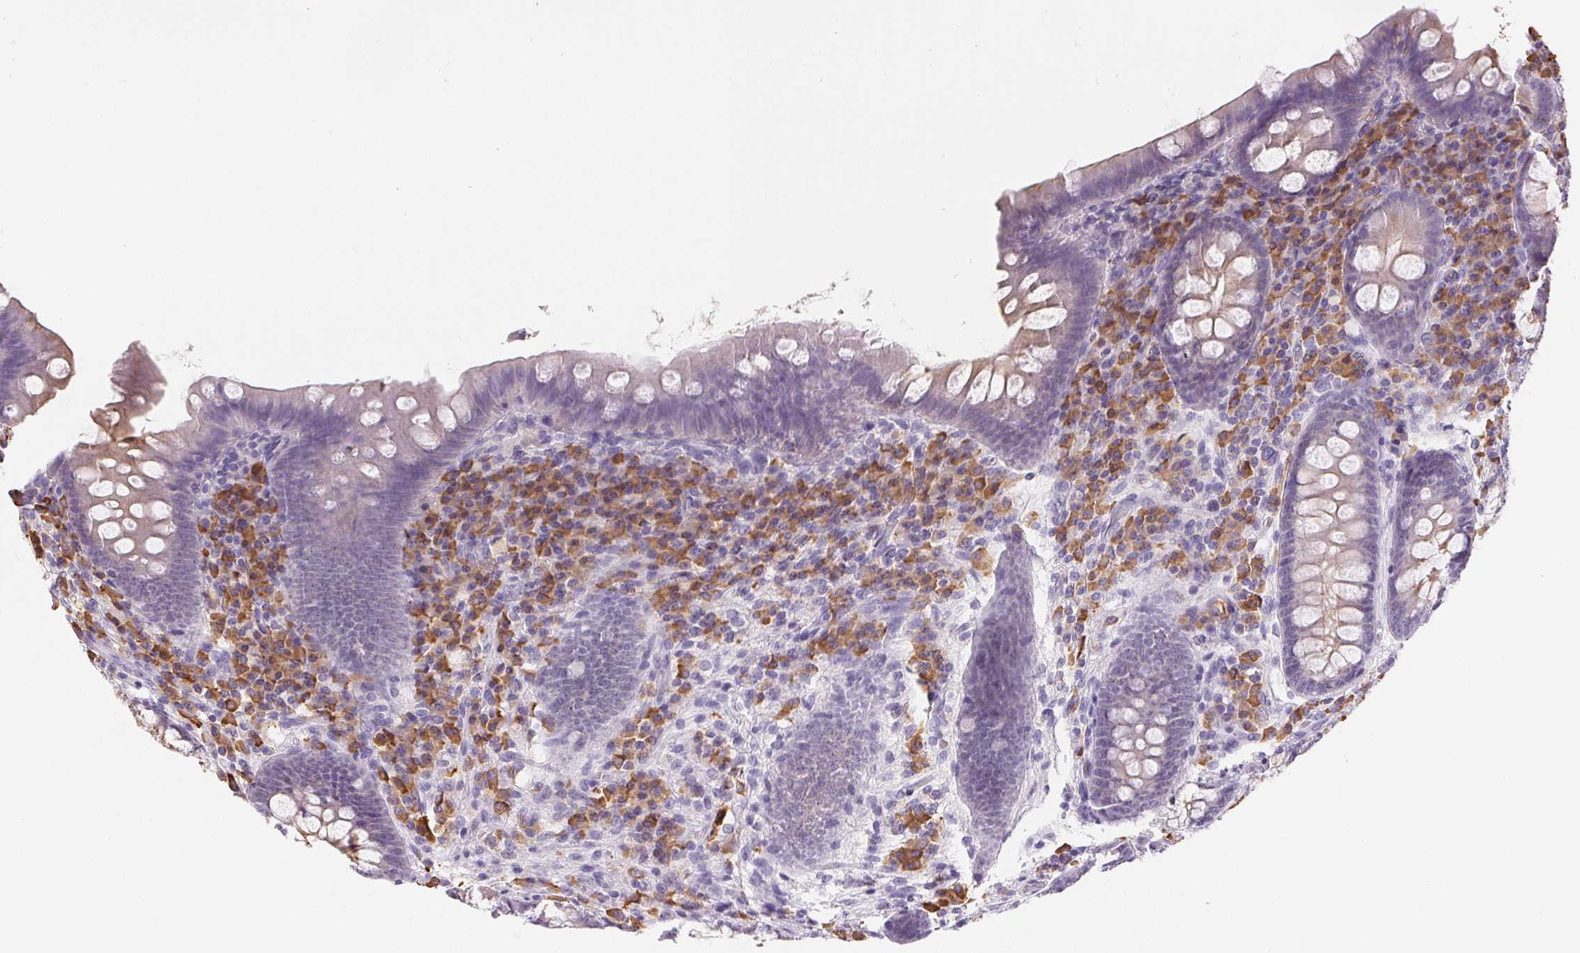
{"staining": {"intensity": "moderate", "quantity": "<25%", "location": "cytoplasmic/membranous"}, "tissue": "appendix", "cell_type": "Glandular cells", "image_type": "normal", "snomed": [{"axis": "morphology", "description": "Normal tissue, NOS"}, {"axis": "topography", "description": "Appendix"}], "caption": "DAB (3,3'-diaminobenzidine) immunohistochemical staining of unremarkable human appendix shows moderate cytoplasmic/membranous protein staining in approximately <25% of glandular cells.", "gene": "IFIT1B", "patient": {"sex": "male", "age": 71}}